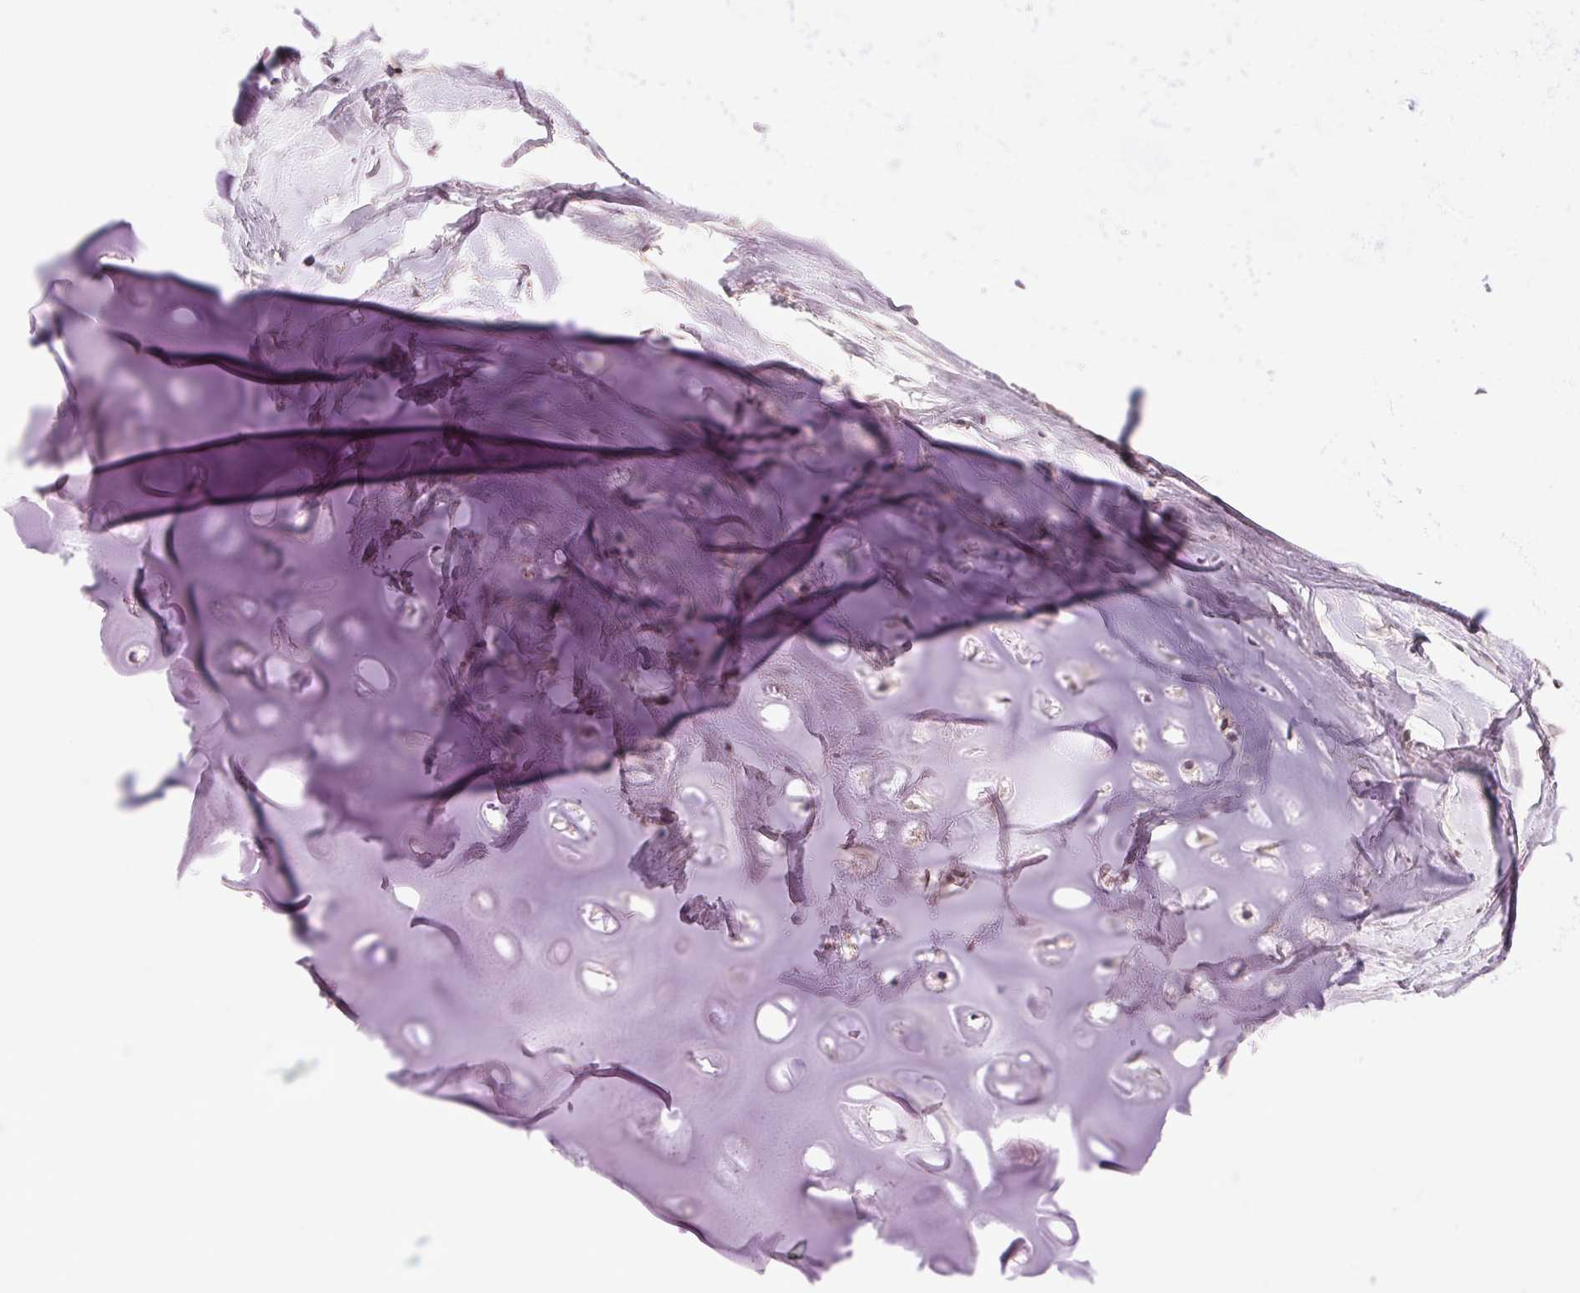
{"staining": {"intensity": "weak", "quantity": "25%-75%", "location": "cytoplasmic/membranous"}, "tissue": "soft tissue", "cell_type": "Chondrocytes", "image_type": "normal", "snomed": [{"axis": "morphology", "description": "Normal tissue, NOS"}, {"axis": "topography", "description": "Cartilage tissue"}, {"axis": "topography", "description": "Nasopharynx"}, {"axis": "topography", "description": "Thyroid gland"}], "caption": "IHC histopathology image of benign soft tissue: soft tissue stained using IHC displays low levels of weak protein expression localized specifically in the cytoplasmic/membranous of chondrocytes, appearing as a cytoplasmic/membranous brown color.", "gene": "BNIP5", "patient": {"sex": "male", "age": 63}}